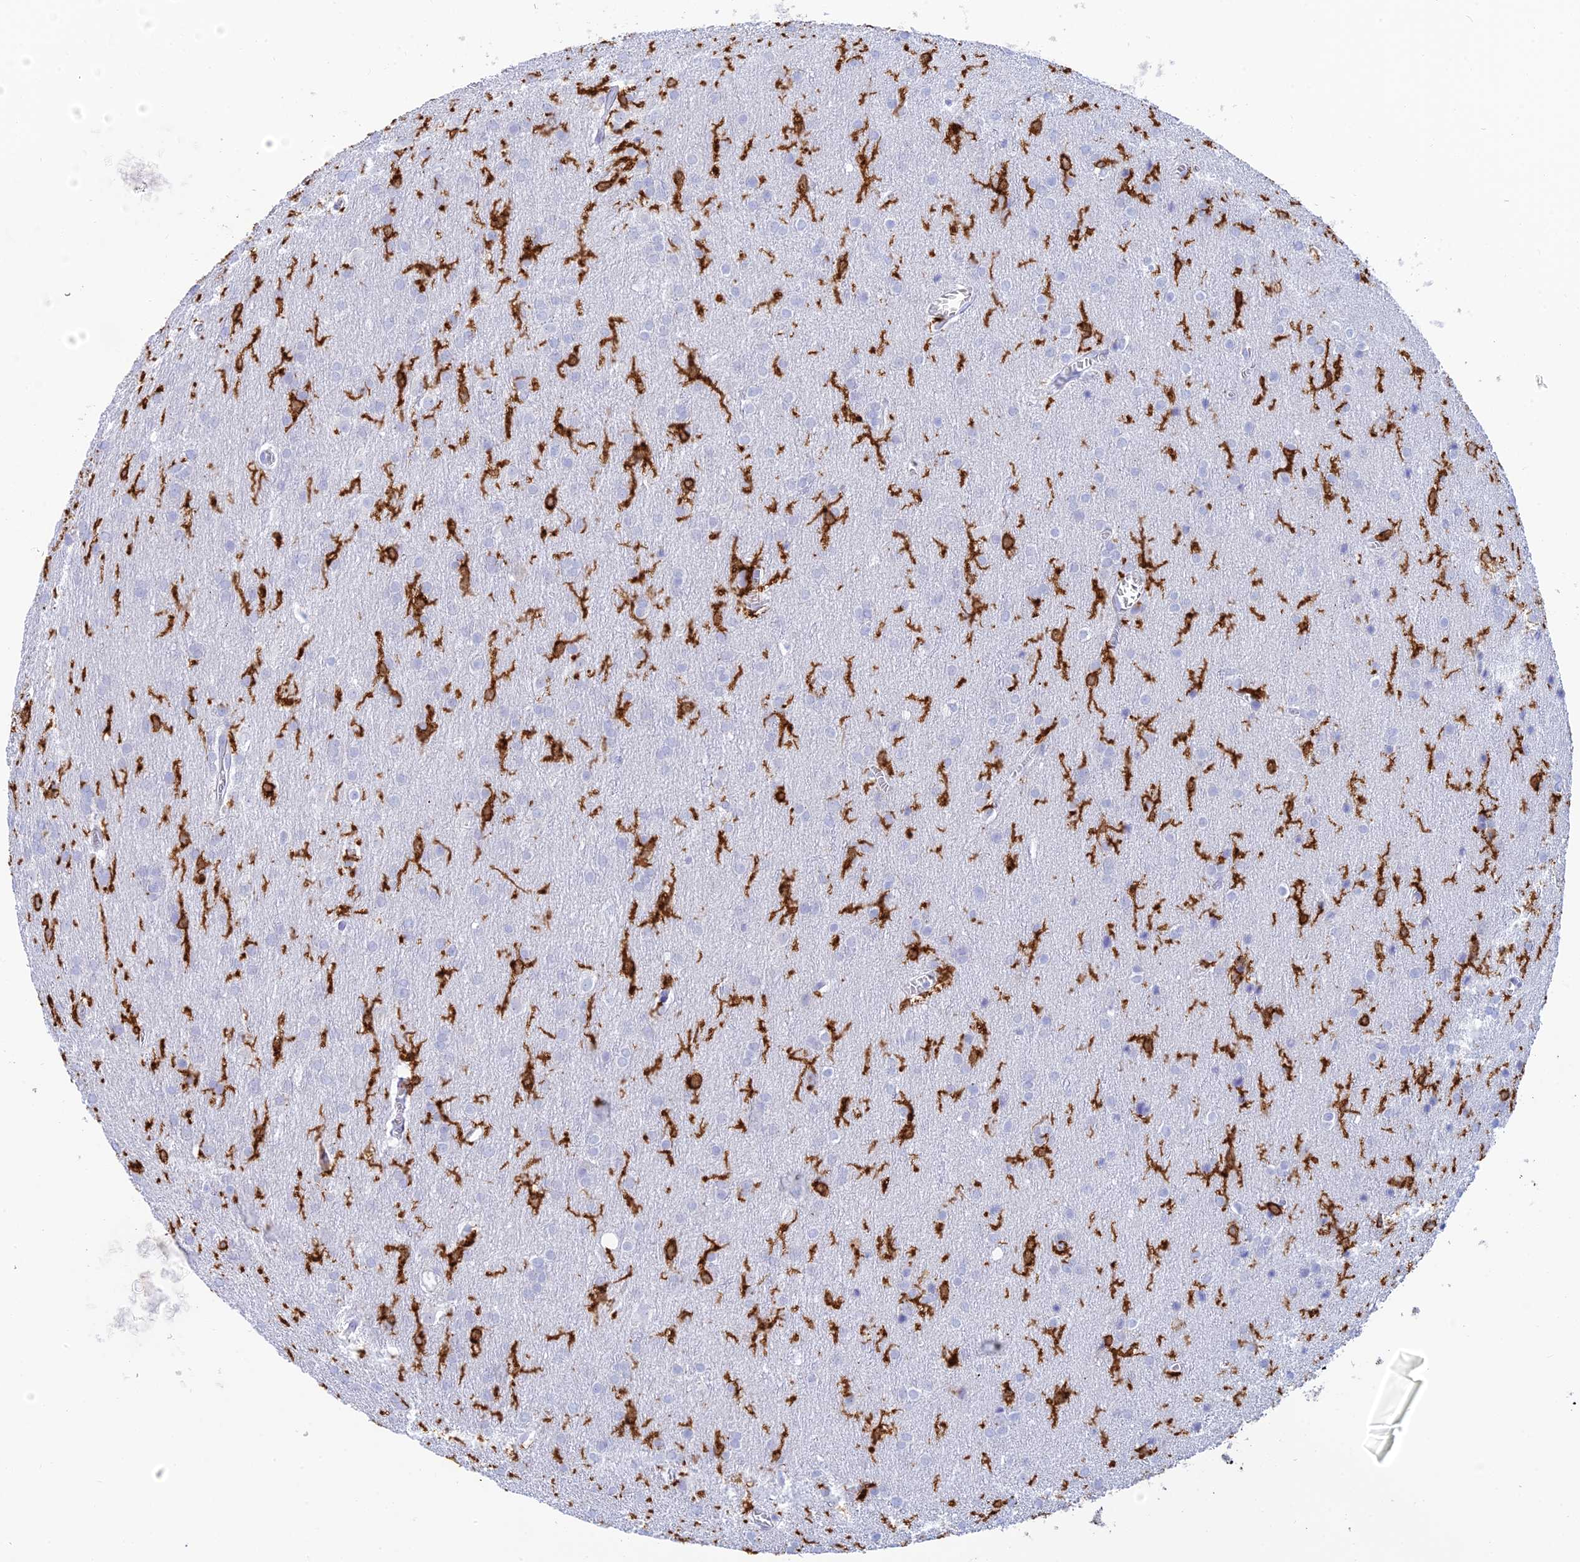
{"staining": {"intensity": "negative", "quantity": "none", "location": "none"}, "tissue": "glioma", "cell_type": "Tumor cells", "image_type": "cancer", "snomed": [{"axis": "morphology", "description": "Glioma, malignant, Low grade"}, {"axis": "topography", "description": "Brain"}], "caption": "High magnification brightfield microscopy of malignant glioma (low-grade) stained with DAB (brown) and counterstained with hematoxylin (blue): tumor cells show no significant staining. (Stains: DAB IHC with hematoxylin counter stain, Microscopy: brightfield microscopy at high magnification).", "gene": "CEP152", "patient": {"sex": "female", "age": 32}}